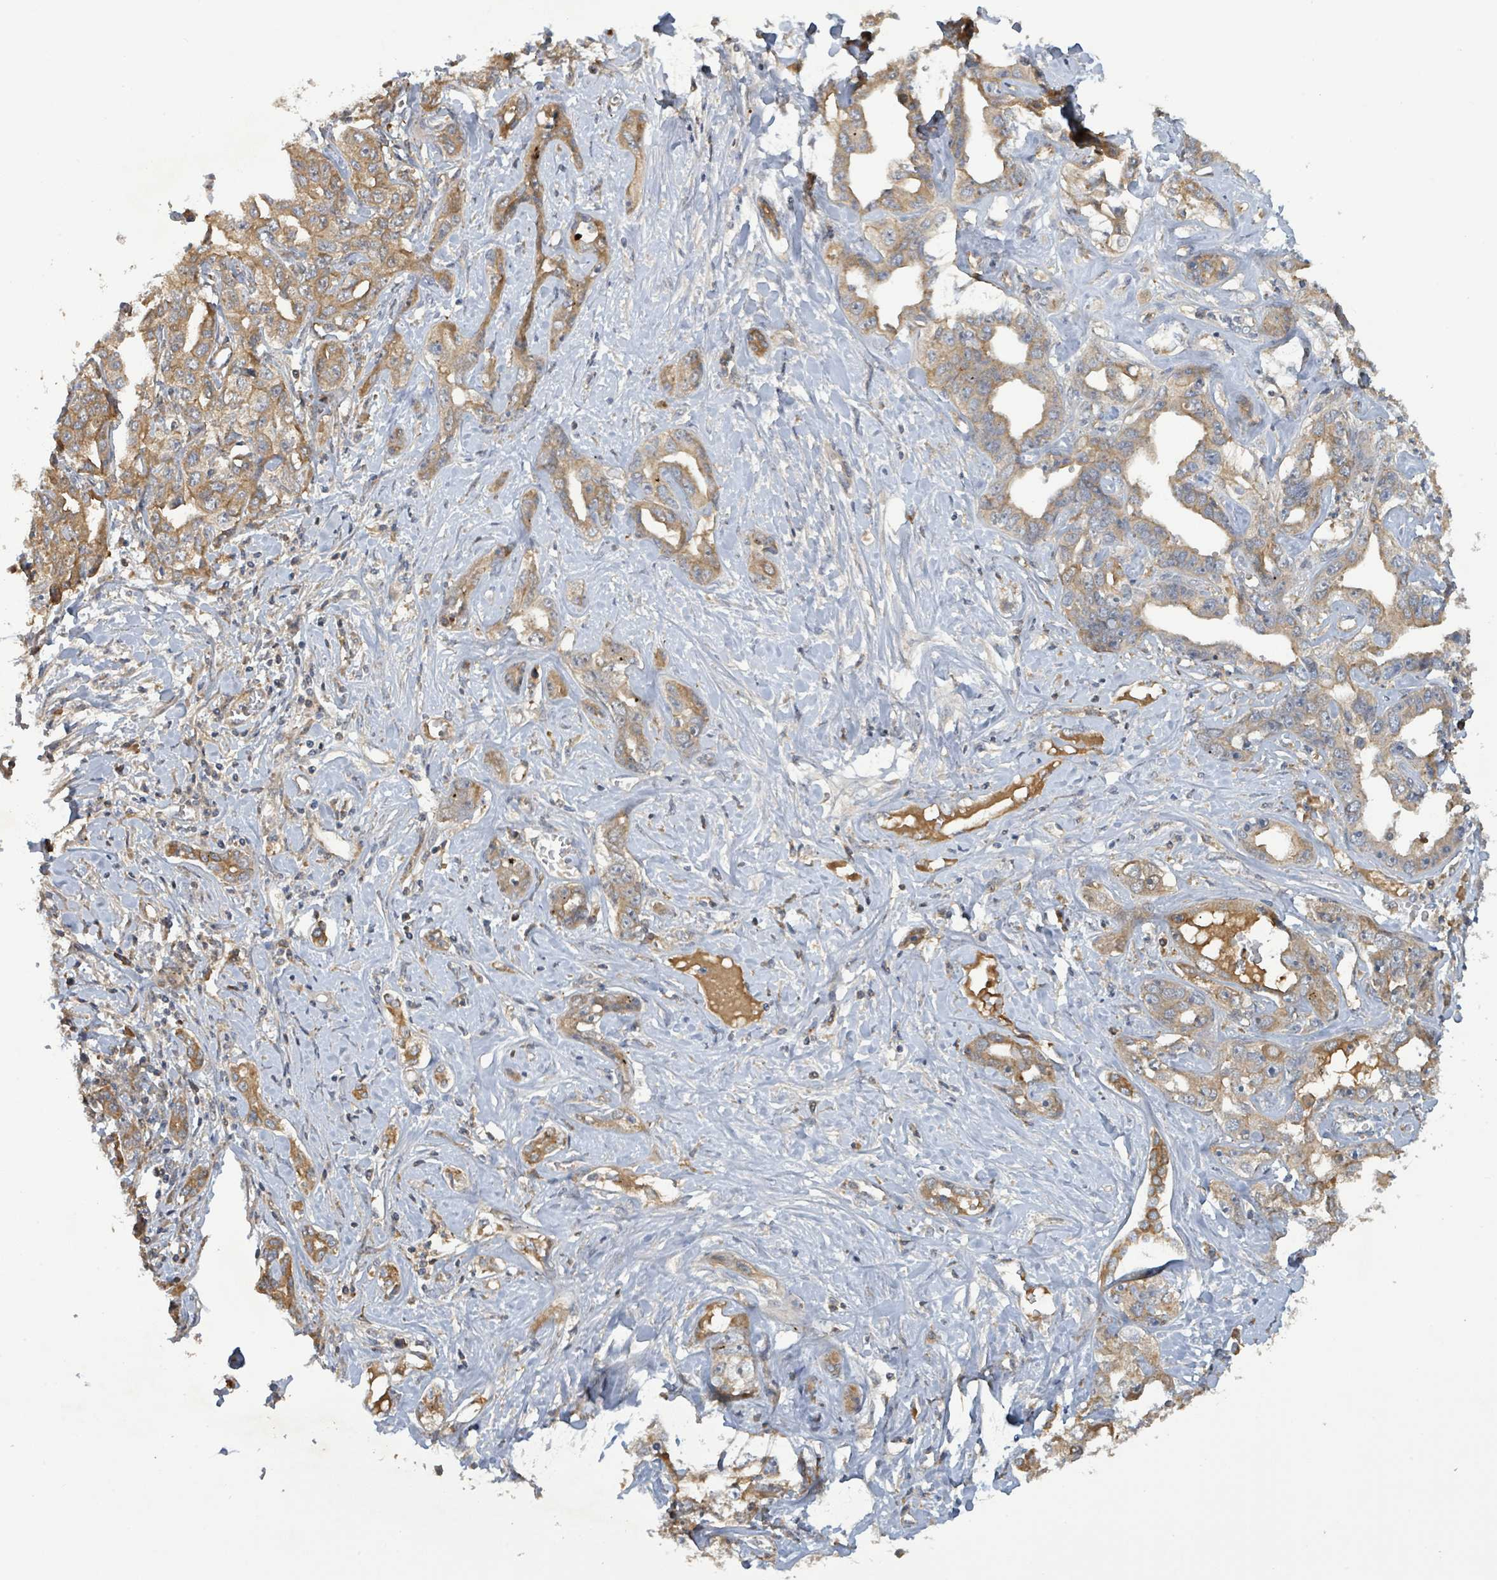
{"staining": {"intensity": "moderate", "quantity": ">75%", "location": "cytoplasmic/membranous"}, "tissue": "liver cancer", "cell_type": "Tumor cells", "image_type": "cancer", "snomed": [{"axis": "morphology", "description": "Cholangiocarcinoma"}, {"axis": "topography", "description": "Liver"}], "caption": "A high-resolution histopathology image shows IHC staining of cholangiocarcinoma (liver), which reveals moderate cytoplasmic/membranous expression in about >75% of tumor cells.", "gene": "STARD4", "patient": {"sex": "male", "age": 59}}